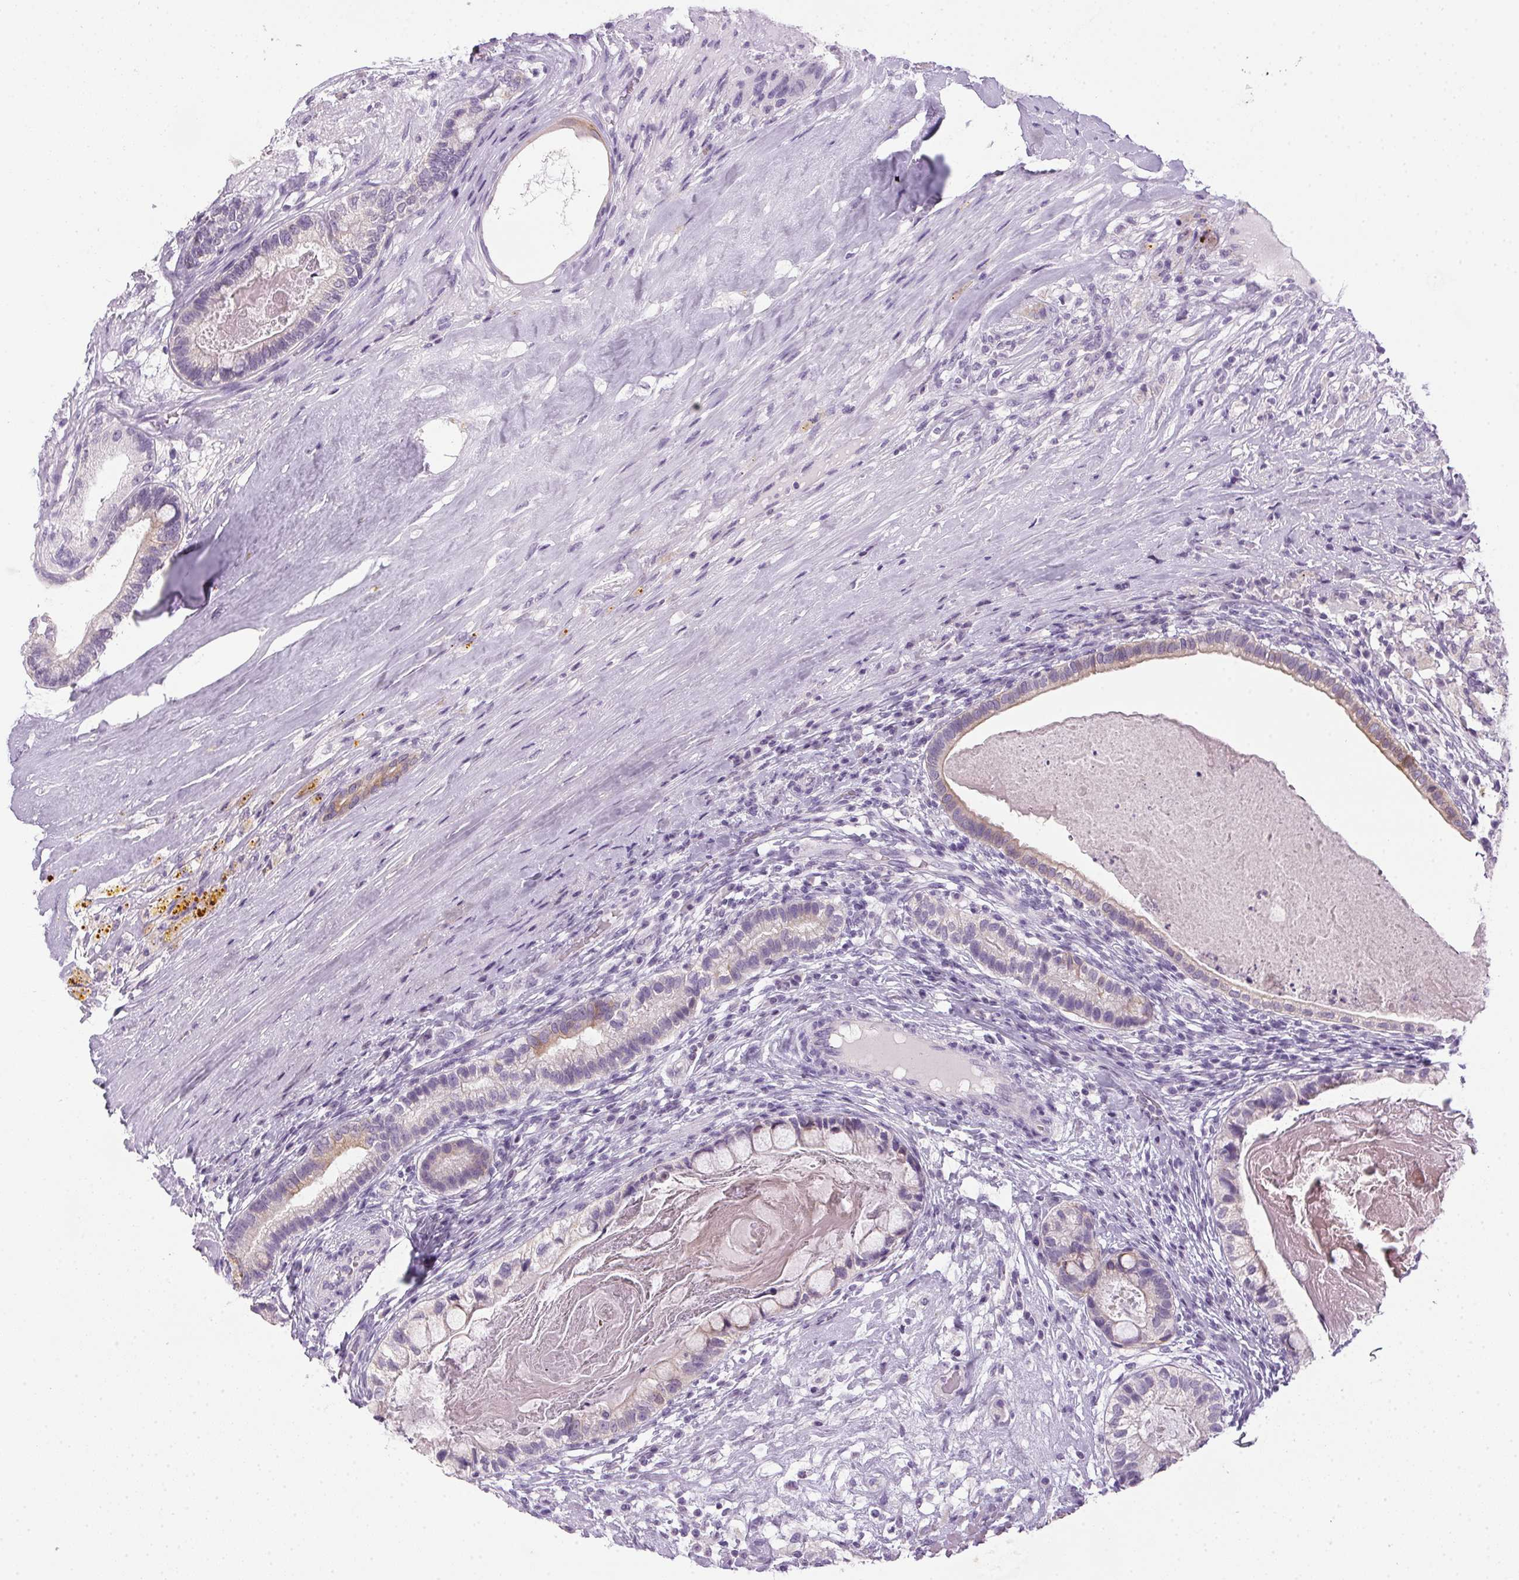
{"staining": {"intensity": "weak", "quantity": "<25%", "location": "cytoplasmic/membranous"}, "tissue": "testis cancer", "cell_type": "Tumor cells", "image_type": "cancer", "snomed": [{"axis": "morphology", "description": "Seminoma, NOS"}, {"axis": "morphology", "description": "Carcinoma, Embryonal, NOS"}, {"axis": "topography", "description": "Testis"}], "caption": "Tumor cells show no significant expression in testis embryonal carcinoma.", "gene": "POPDC2", "patient": {"sex": "male", "age": 41}}